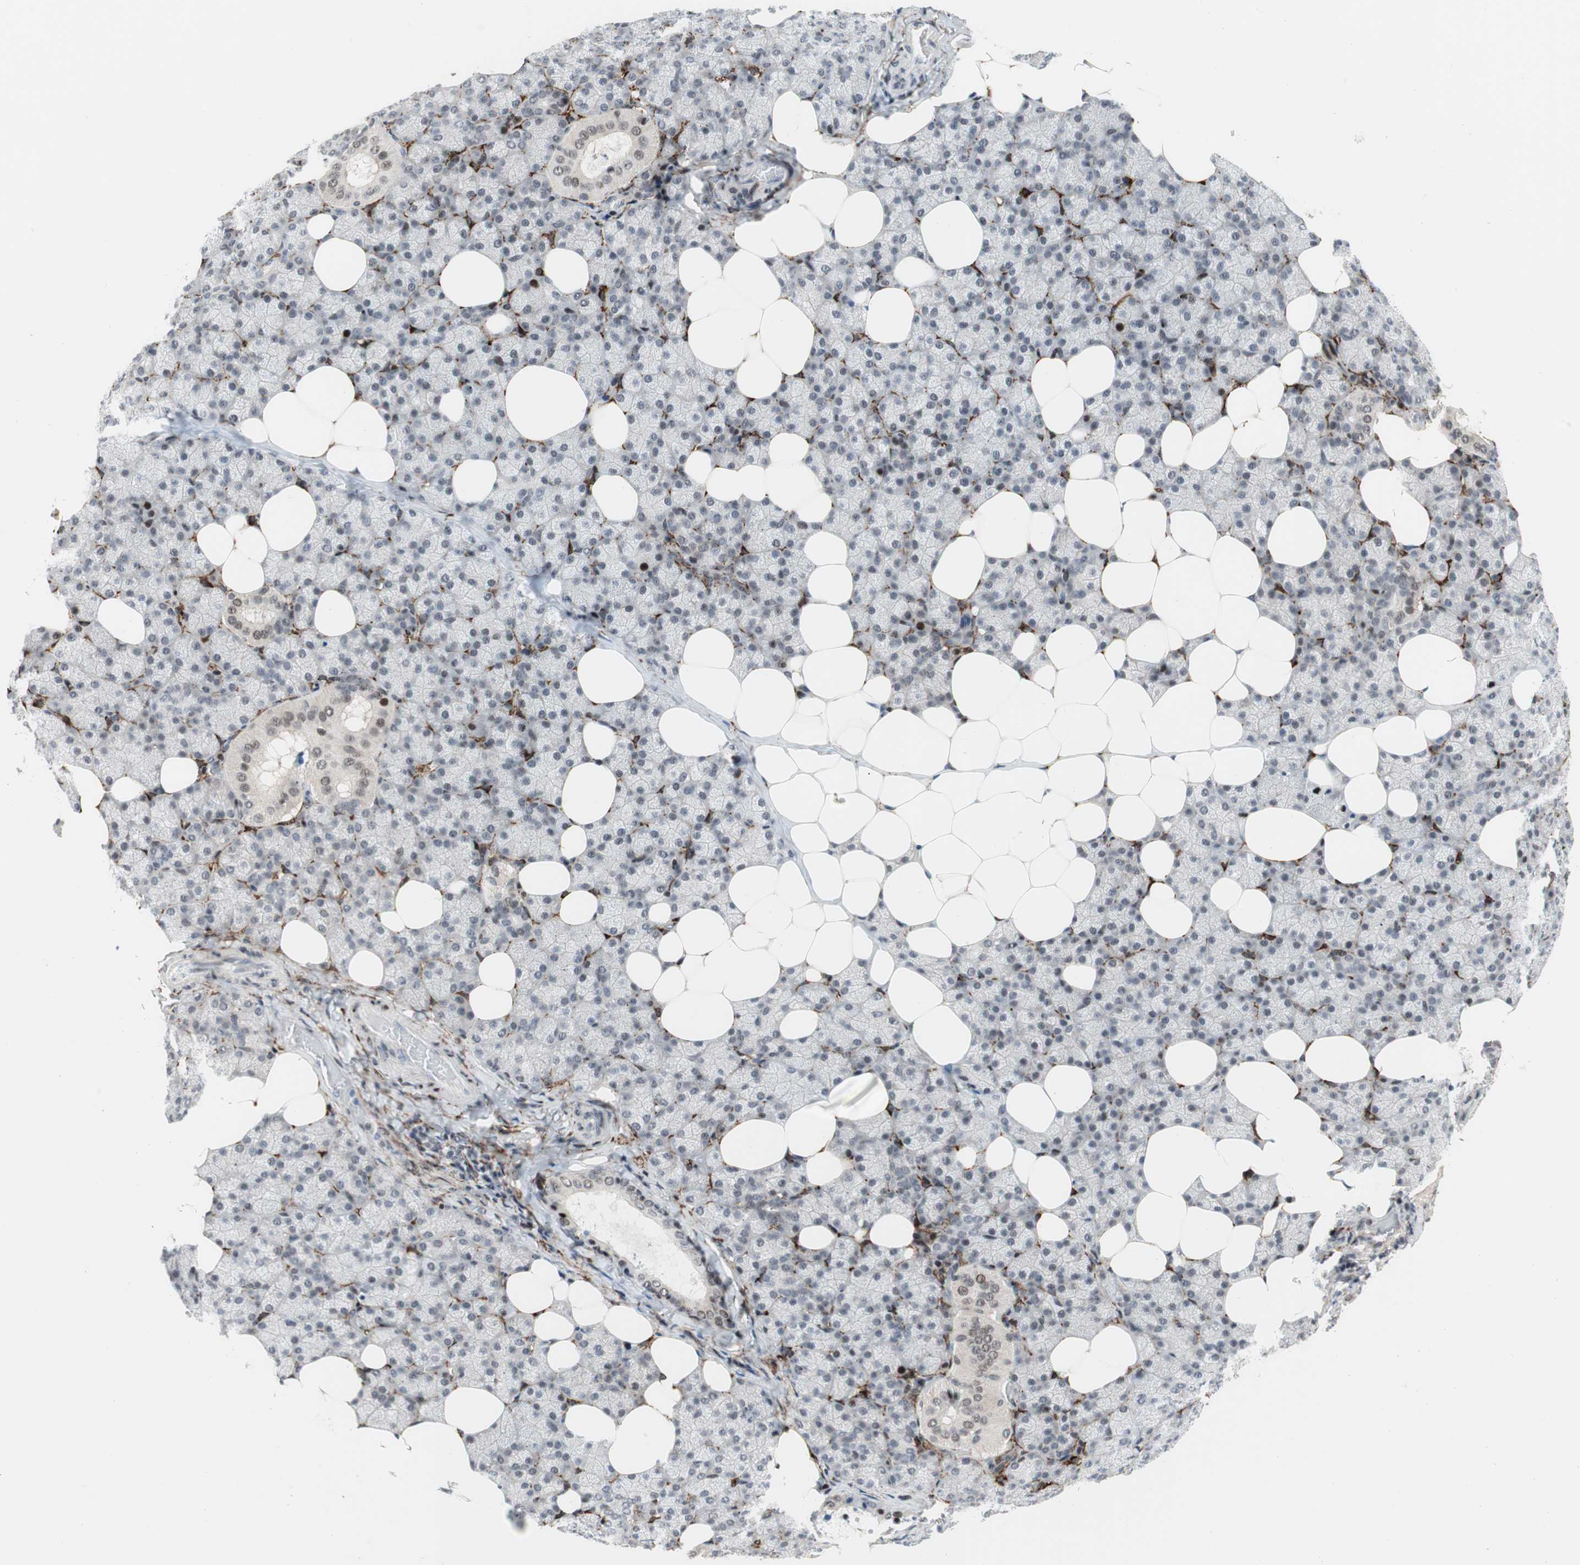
{"staining": {"intensity": "strong", "quantity": "25%-75%", "location": "nuclear"}, "tissue": "salivary gland", "cell_type": "Glandular cells", "image_type": "normal", "snomed": [{"axis": "morphology", "description": "Normal tissue, NOS"}, {"axis": "topography", "description": "Lymph node"}, {"axis": "topography", "description": "Salivary gland"}], "caption": "Strong nuclear protein staining is present in approximately 25%-75% of glandular cells in salivary gland. The protein is stained brown, and the nuclei are stained in blue (DAB IHC with brightfield microscopy, high magnification).", "gene": "FBXO44", "patient": {"sex": "male", "age": 8}}